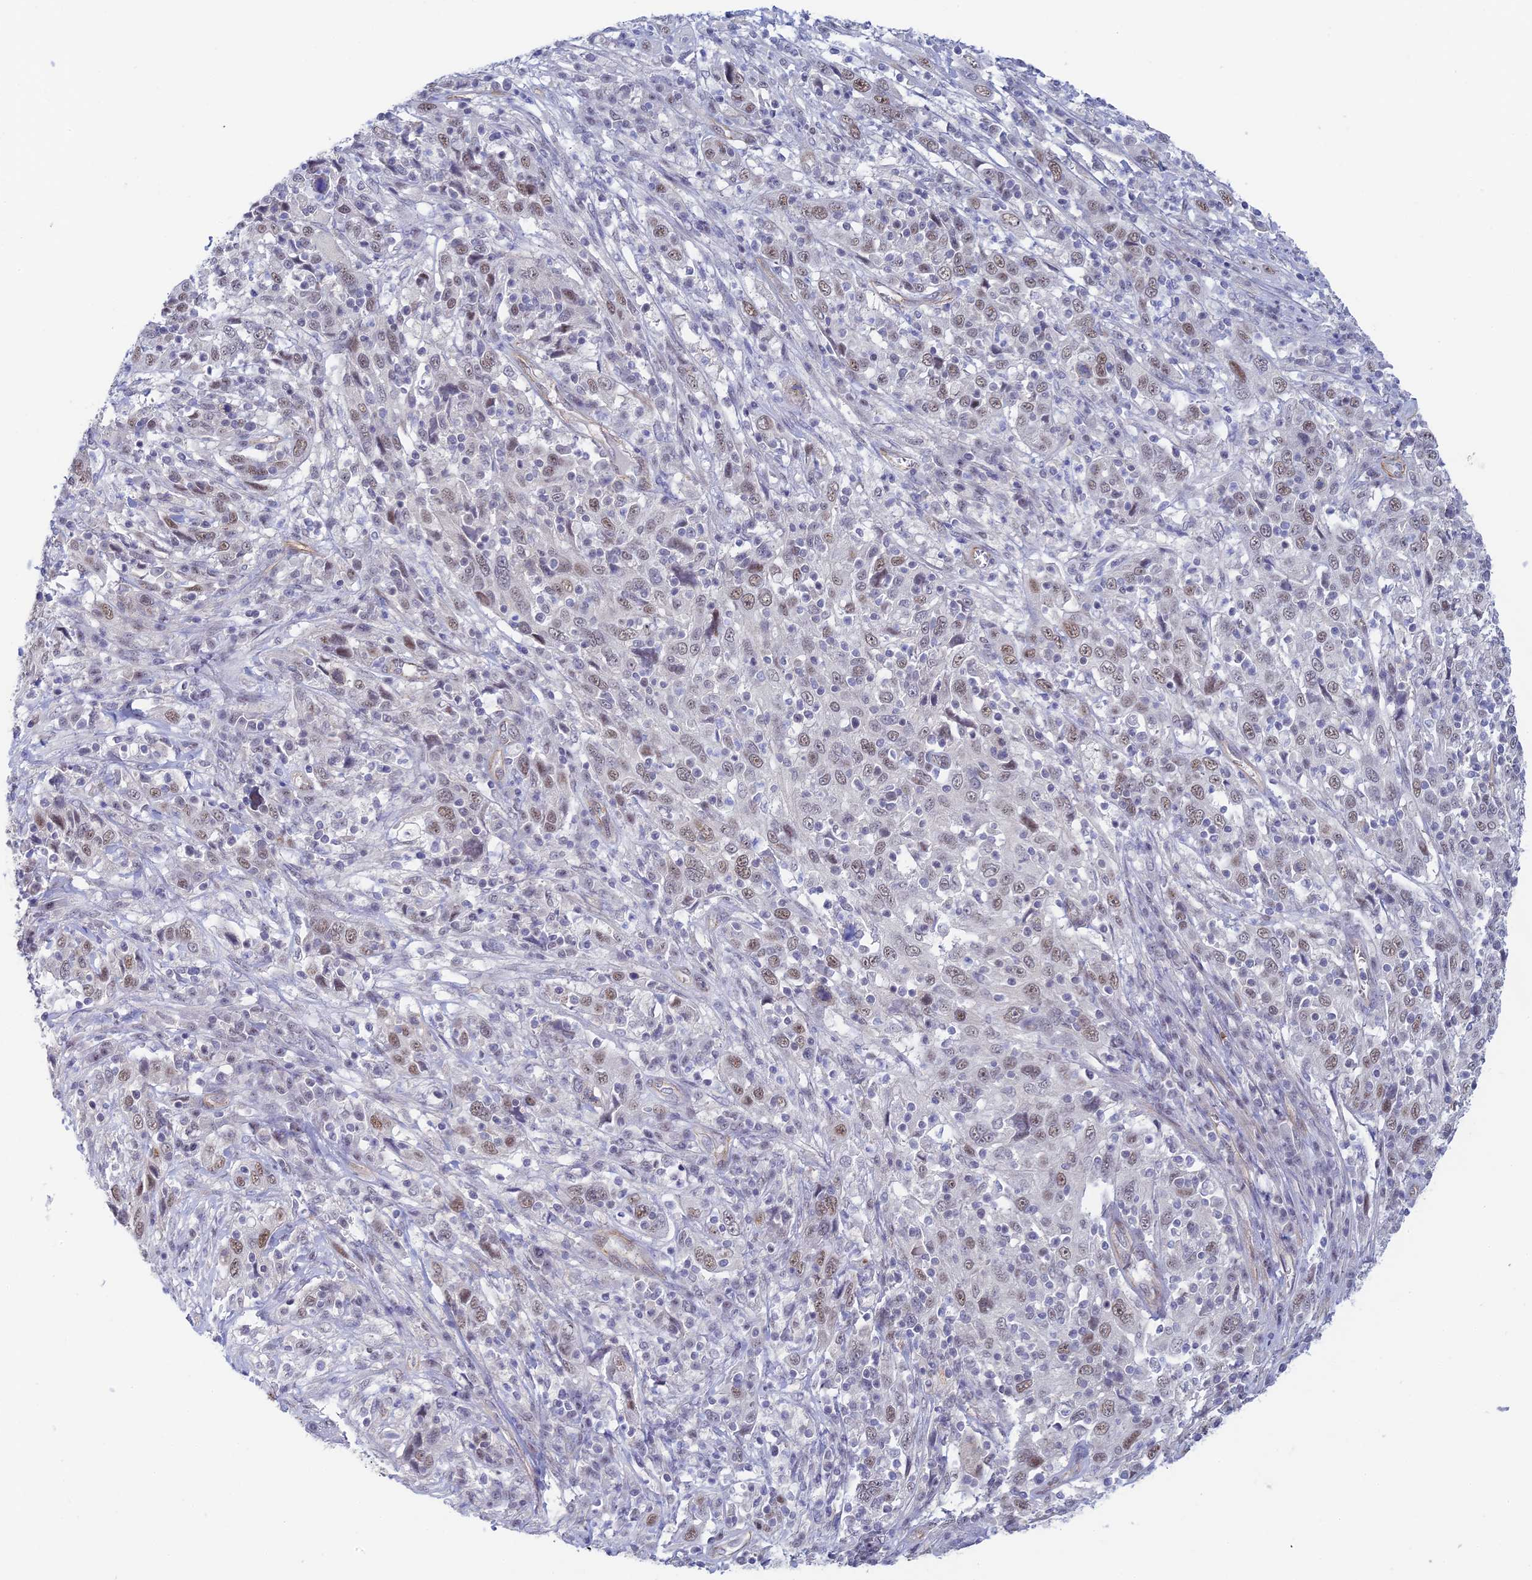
{"staining": {"intensity": "weak", "quantity": "25%-75%", "location": "nuclear"}, "tissue": "cervical cancer", "cell_type": "Tumor cells", "image_type": "cancer", "snomed": [{"axis": "morphology", "description": "Squamous cell carcinoma, NOS"}, {"axis": "topography", "description": "Cervix"}], "caption": "Cervical cancer (squamous cell carcinoma) tissue shows weak nuclear staining in about 25%-75% of tumor cells", "gene": "CFAP92", "patient": {"sex": "female", "age": 46}}